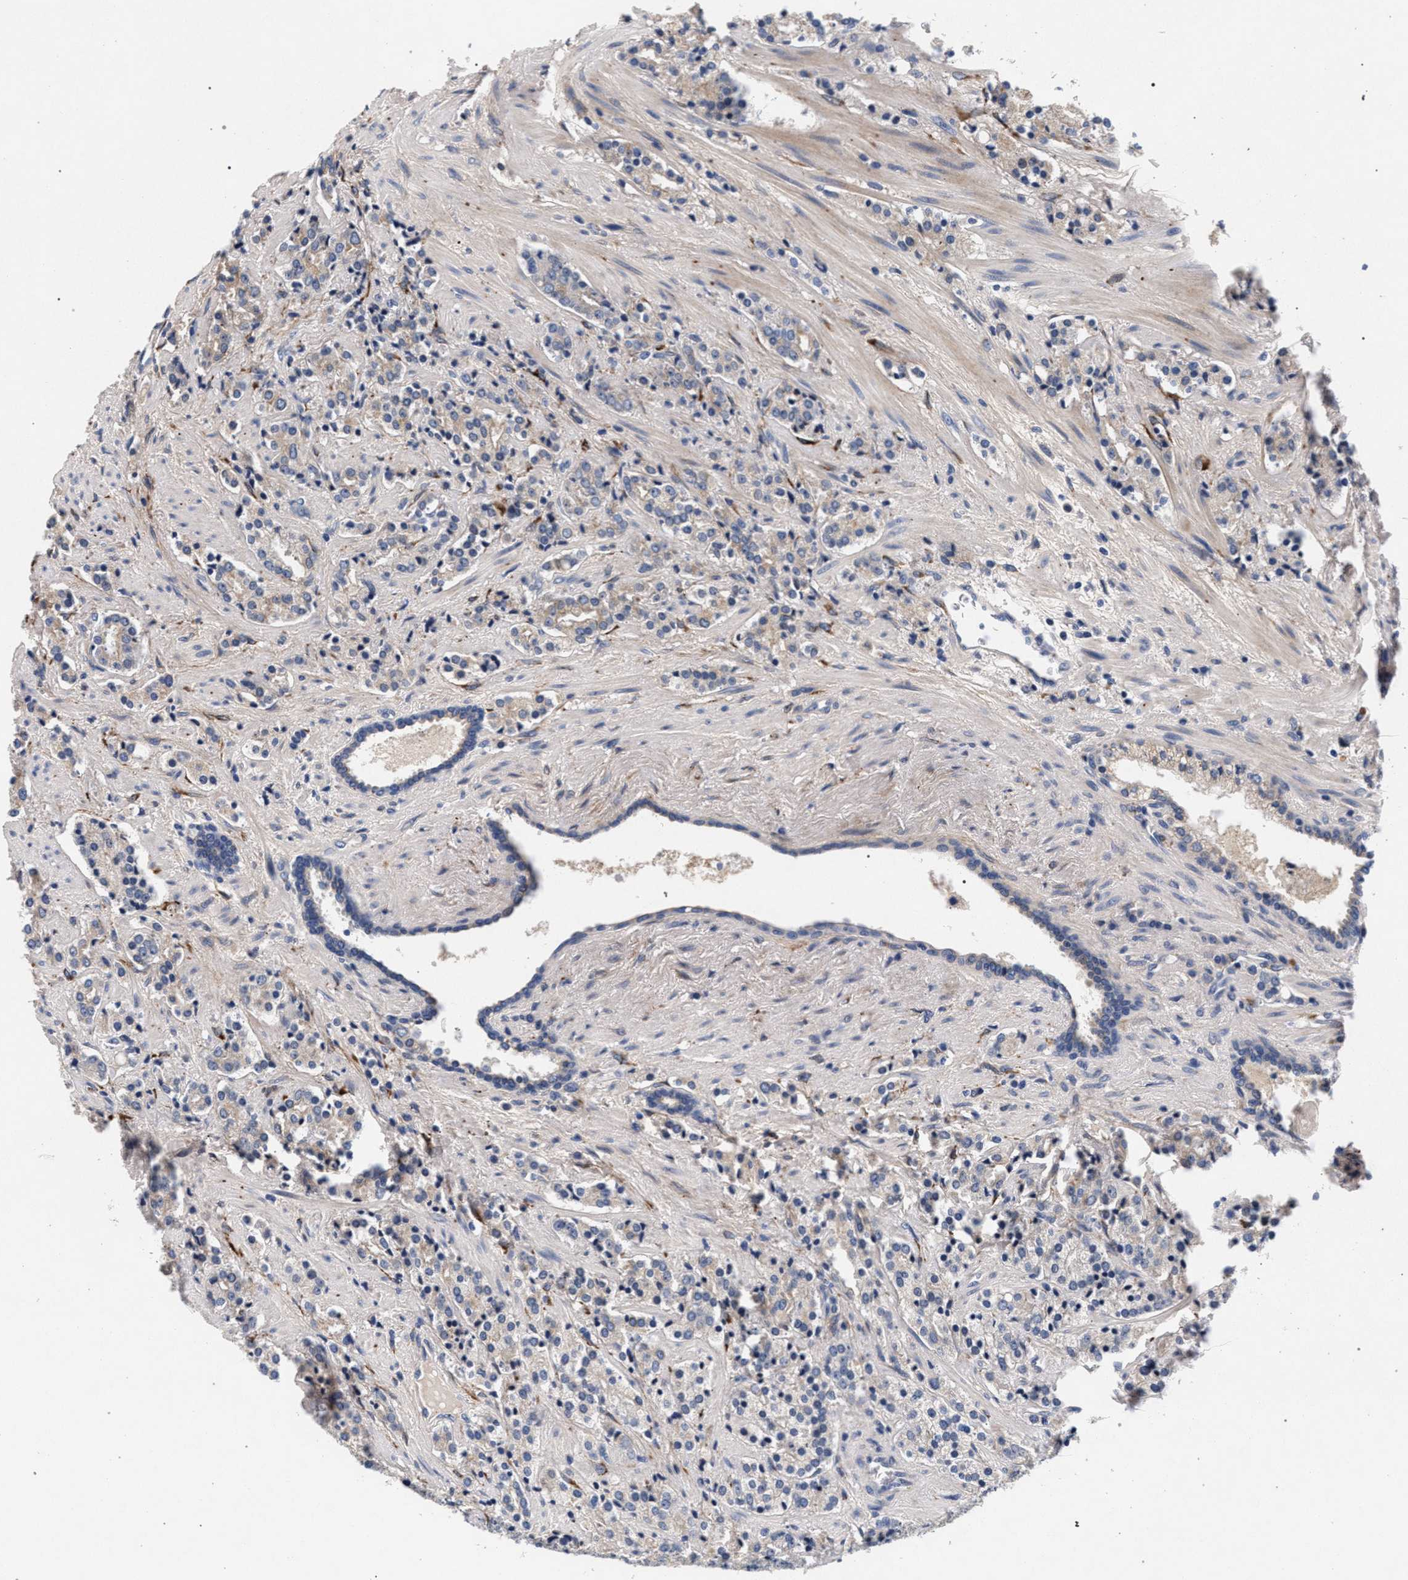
{"staining": {"intensity": "weak", "quantity": "<25%", "location": "cytoplasmic/membranous"}, "tissue": "prostate cancer", "cell_type": "Tumor cells", "image_type": "cancer", "snomed": [{"axis": "morphology", "description": "Adenocarcinoma, High grade"}, {"axis": "topography", "description": "Prostate"}], "caption": "The micrograph demonstrates no staining of tumor cells in high-grade adenocarcinoma (prostate).", "gene": "NEK7", "patient": {"sex": "male", "age": 71}}